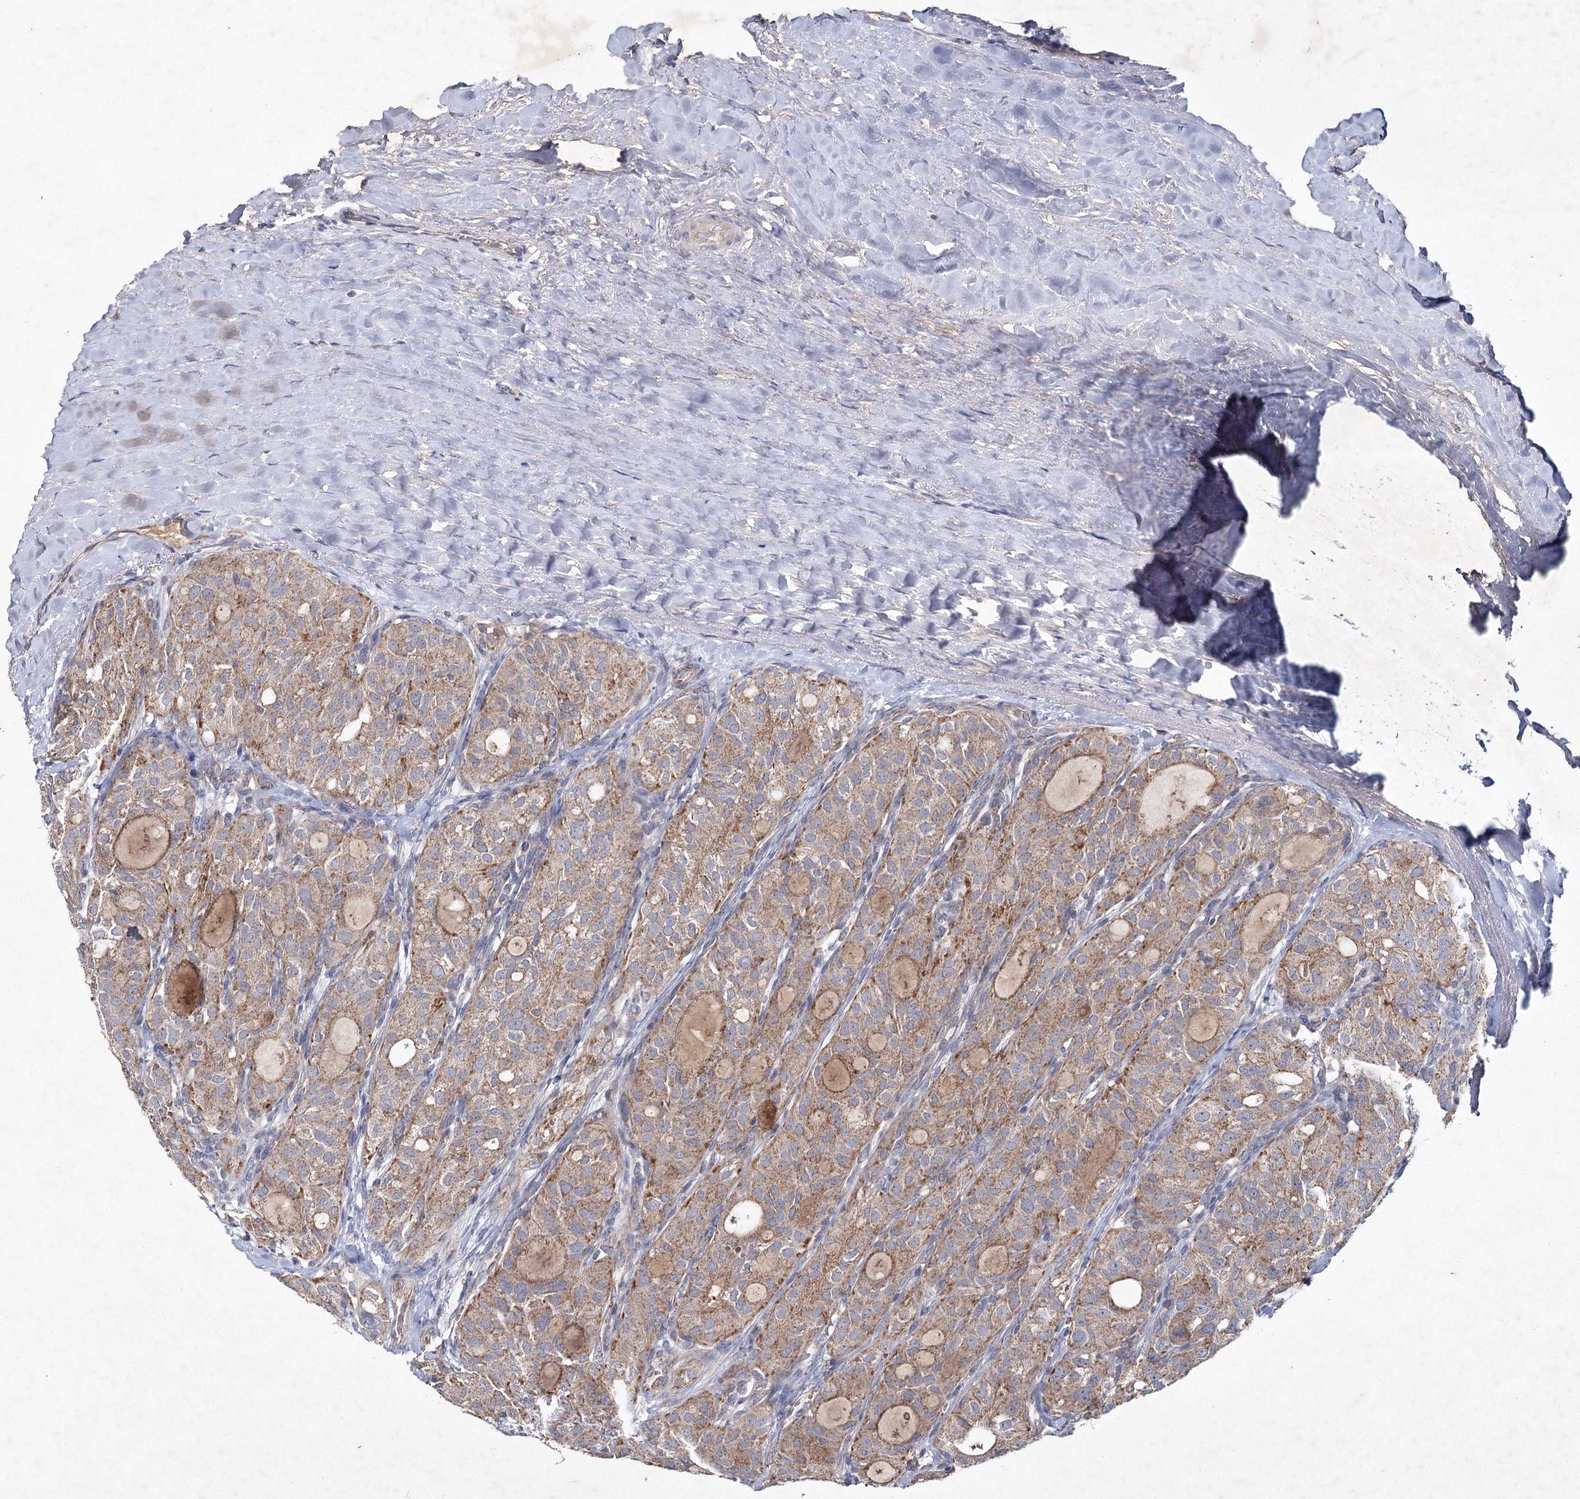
{"staining": {"intensity": "moderate", "quantity": ">75%", "location": "cytoplasmic/membranous"}, "tissue": "thyroid cancer", "cell_type": "Tumor cells", "image_type": "cancer", "snomed": [{"axis": "morphology", "description": "Follicular adenoma carcinoma, NOS"}, {"axis": "topography", "description": "Thyroid gland"}], "caption": "Follicular adenoma carcinoma (thyroid) stained with a protein marker shows moderate staining in tumor cells.", "gene": "MRPL44", "patient": {"sex": "male", "age": 75}}